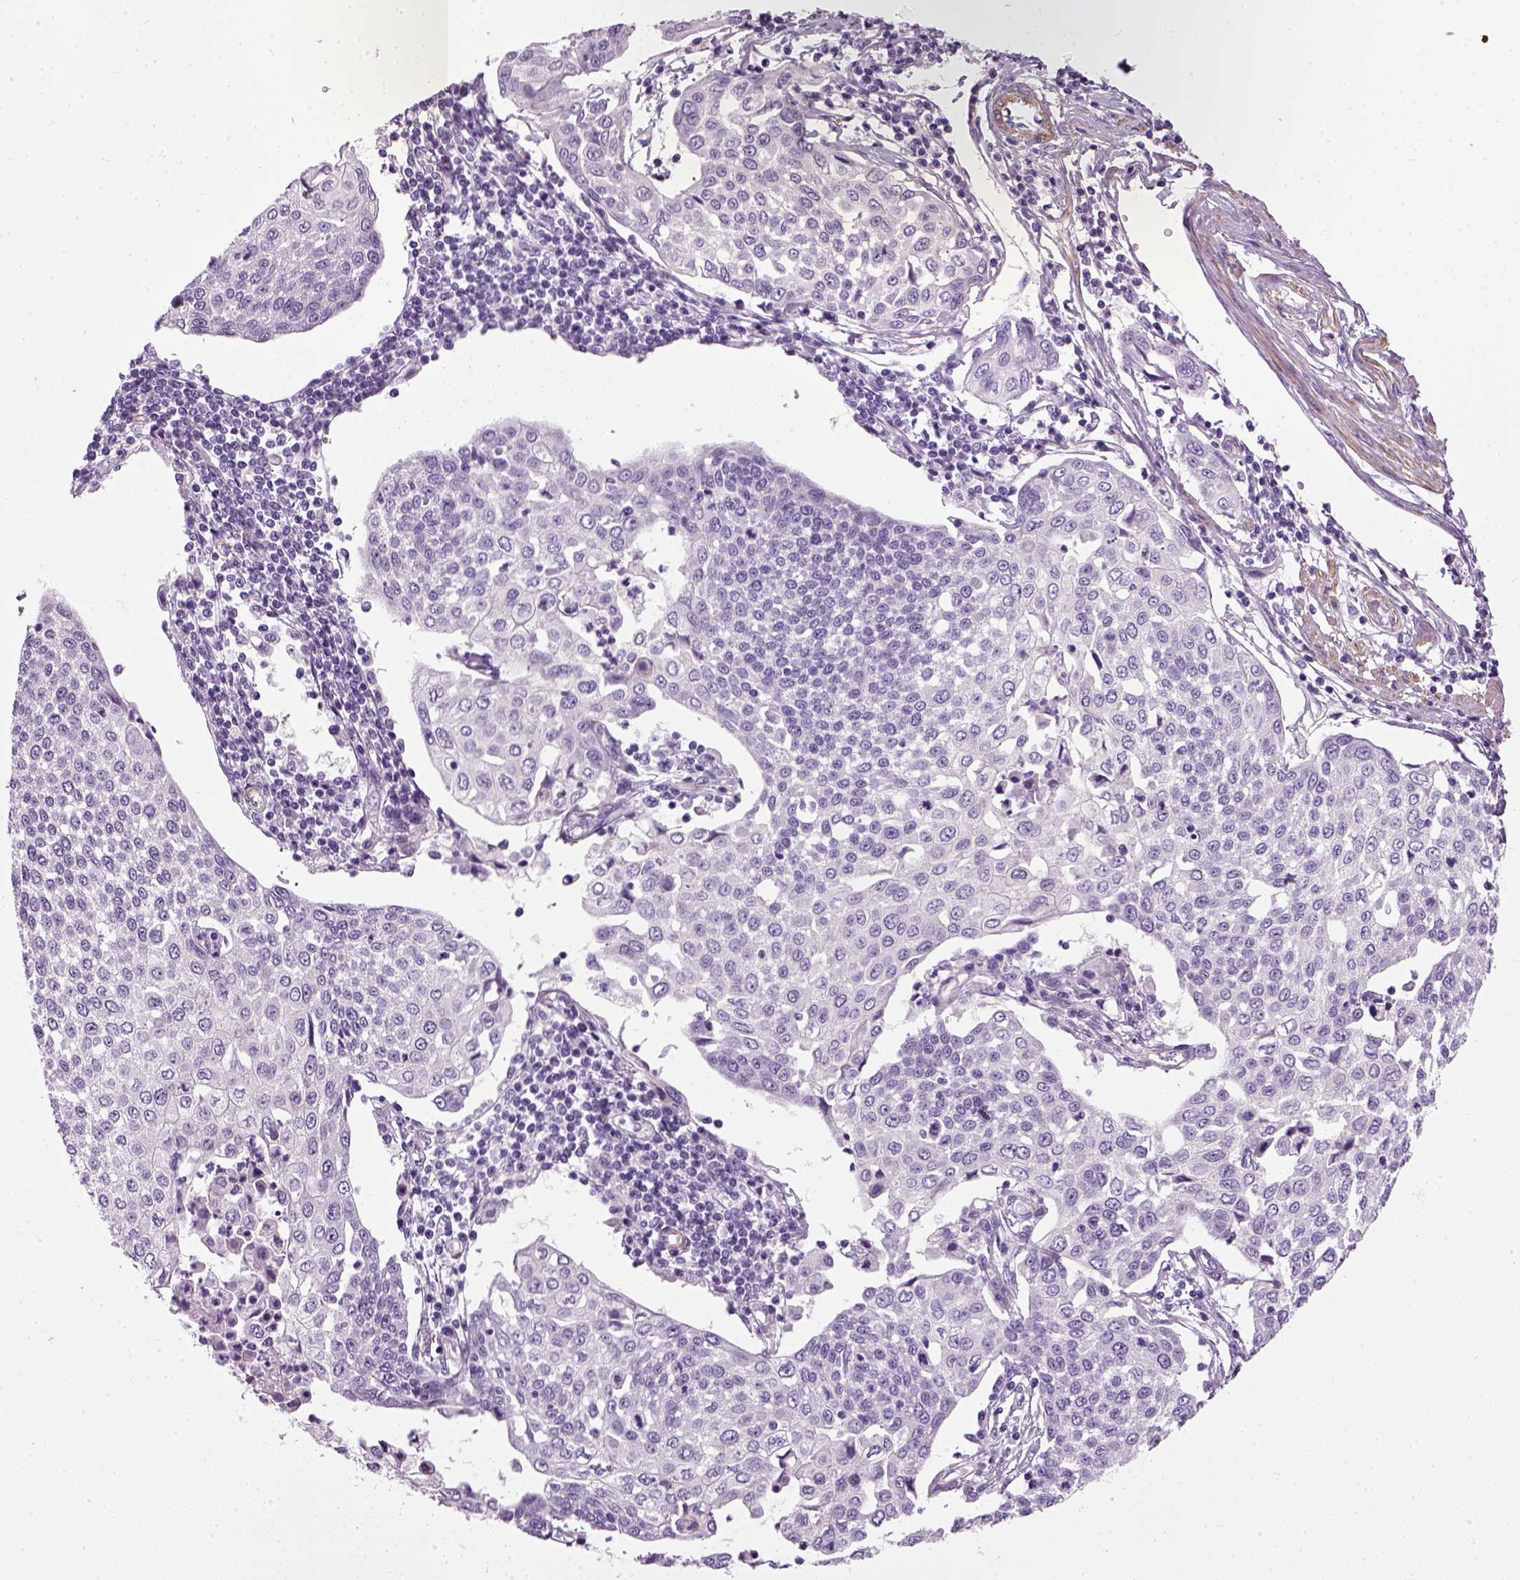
{"staining": {"intensity": "negative", "quantity": "none", "location": "none"}, "tissue": "cervical cancer", "cell_type": "Tumor cells", "image_type": "cancer", "snomed": [{"axis": "morphology", "description": "Squamous cell carcinoma, NOS"}, {"axis": "topography", "description": "Cervix"}], "caption": "This is an immunohistochemistry micrograph of cervical squamous cell carcinoma. There is no expression in tumor cells.", "gene": "FAM161A", "patient": {"sex": "female", "age": 34}}